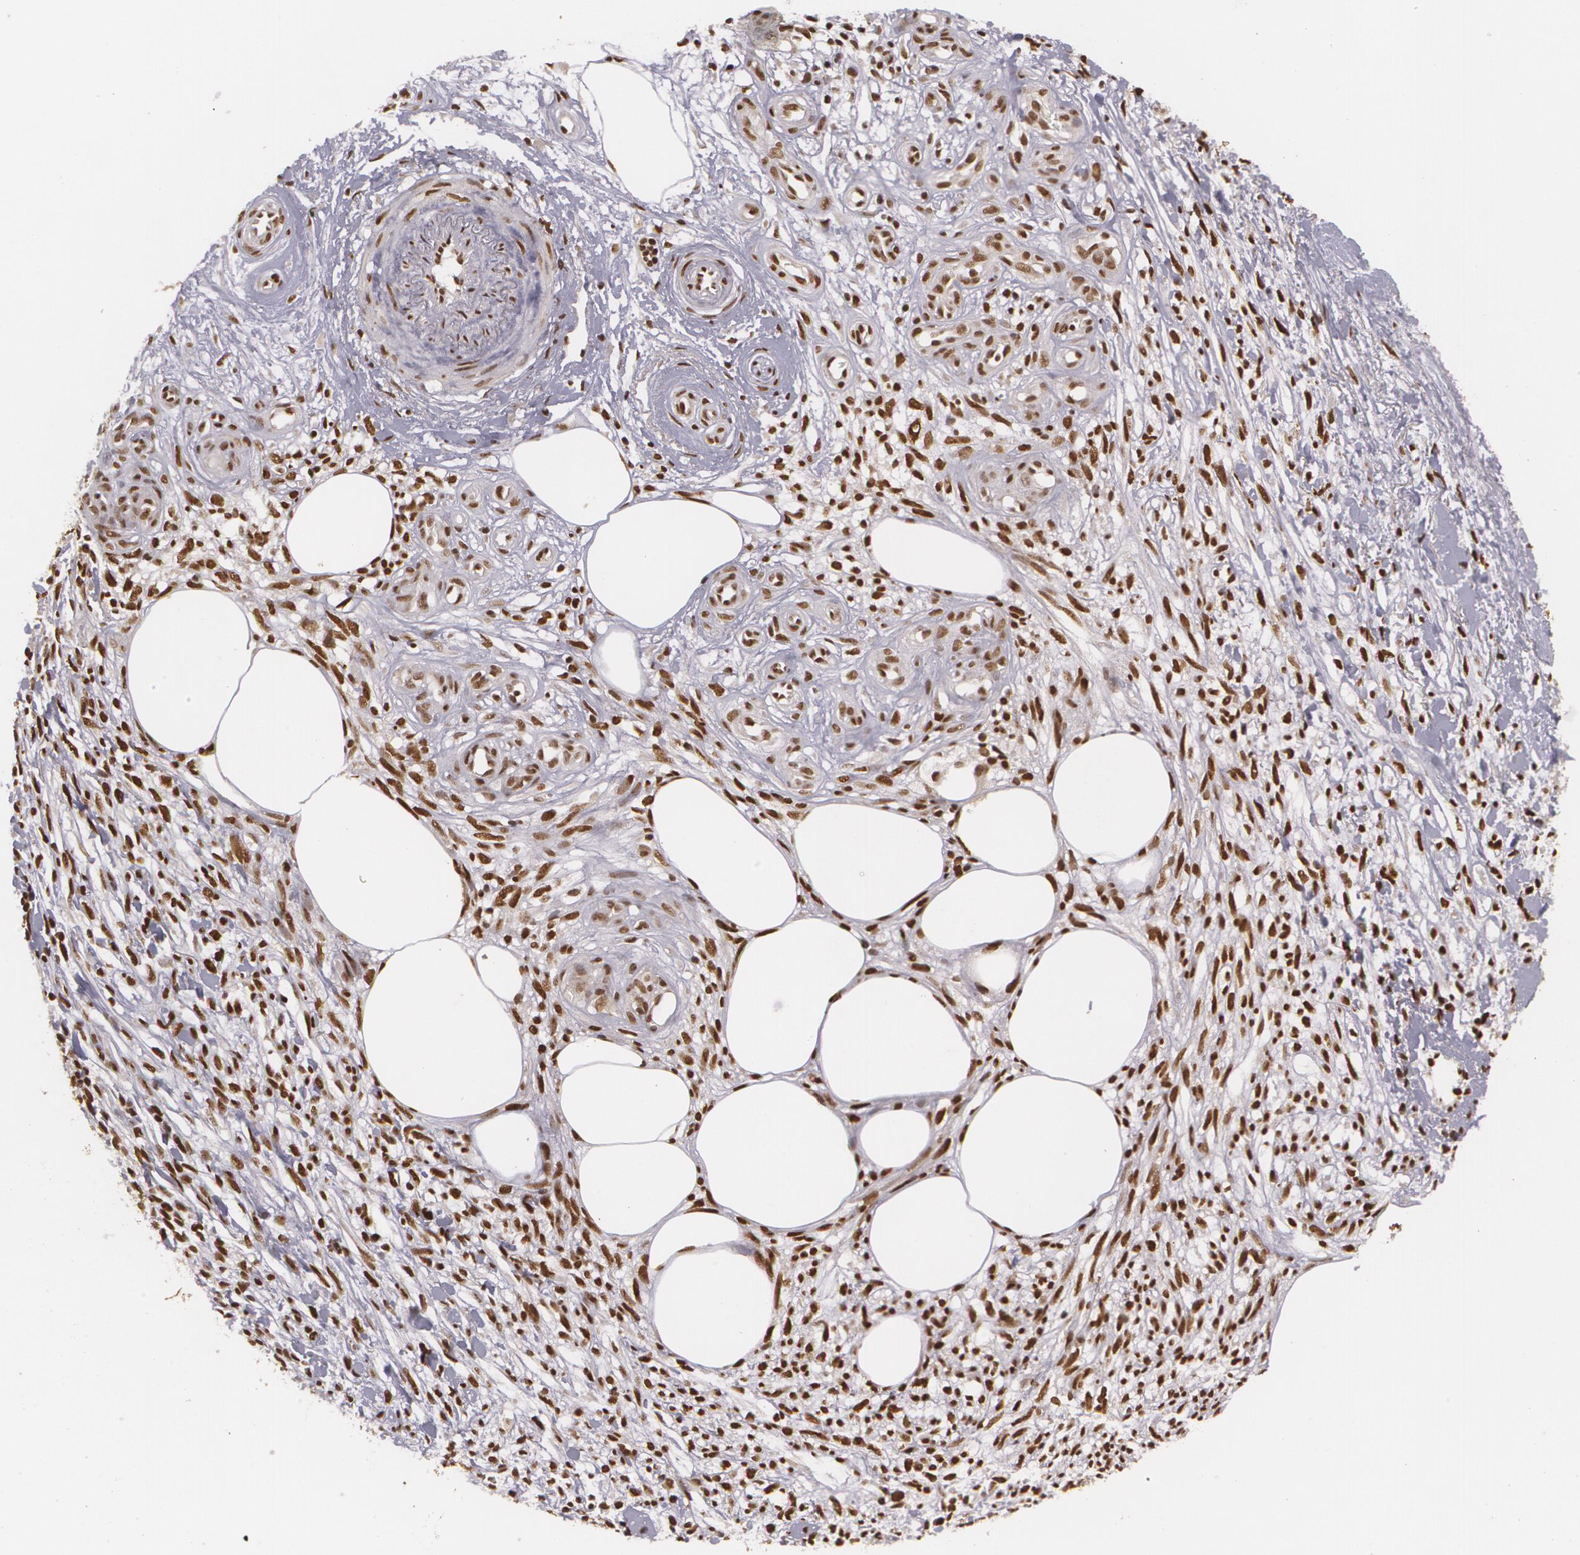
{"staining": {"intensity": "strong", "quantity": ">75%", "location": "nuclear"}, "tissue": "melanoma", "cell_type": "Tumor cells", "image_type": "cancer", "snomed": [{"axis": "morphology", "description": "Malignant melanoma, NOS"}, {"axis": "topography", "description": "Skin"}], "caption": "Protein staining by immunohistochemistry (IHC) shows strong nuclear staining in approximately >75% of tumor cells in malignant melanoma.", "gene": "RXRB", "patient": {"sex": "female", "age": 85}}